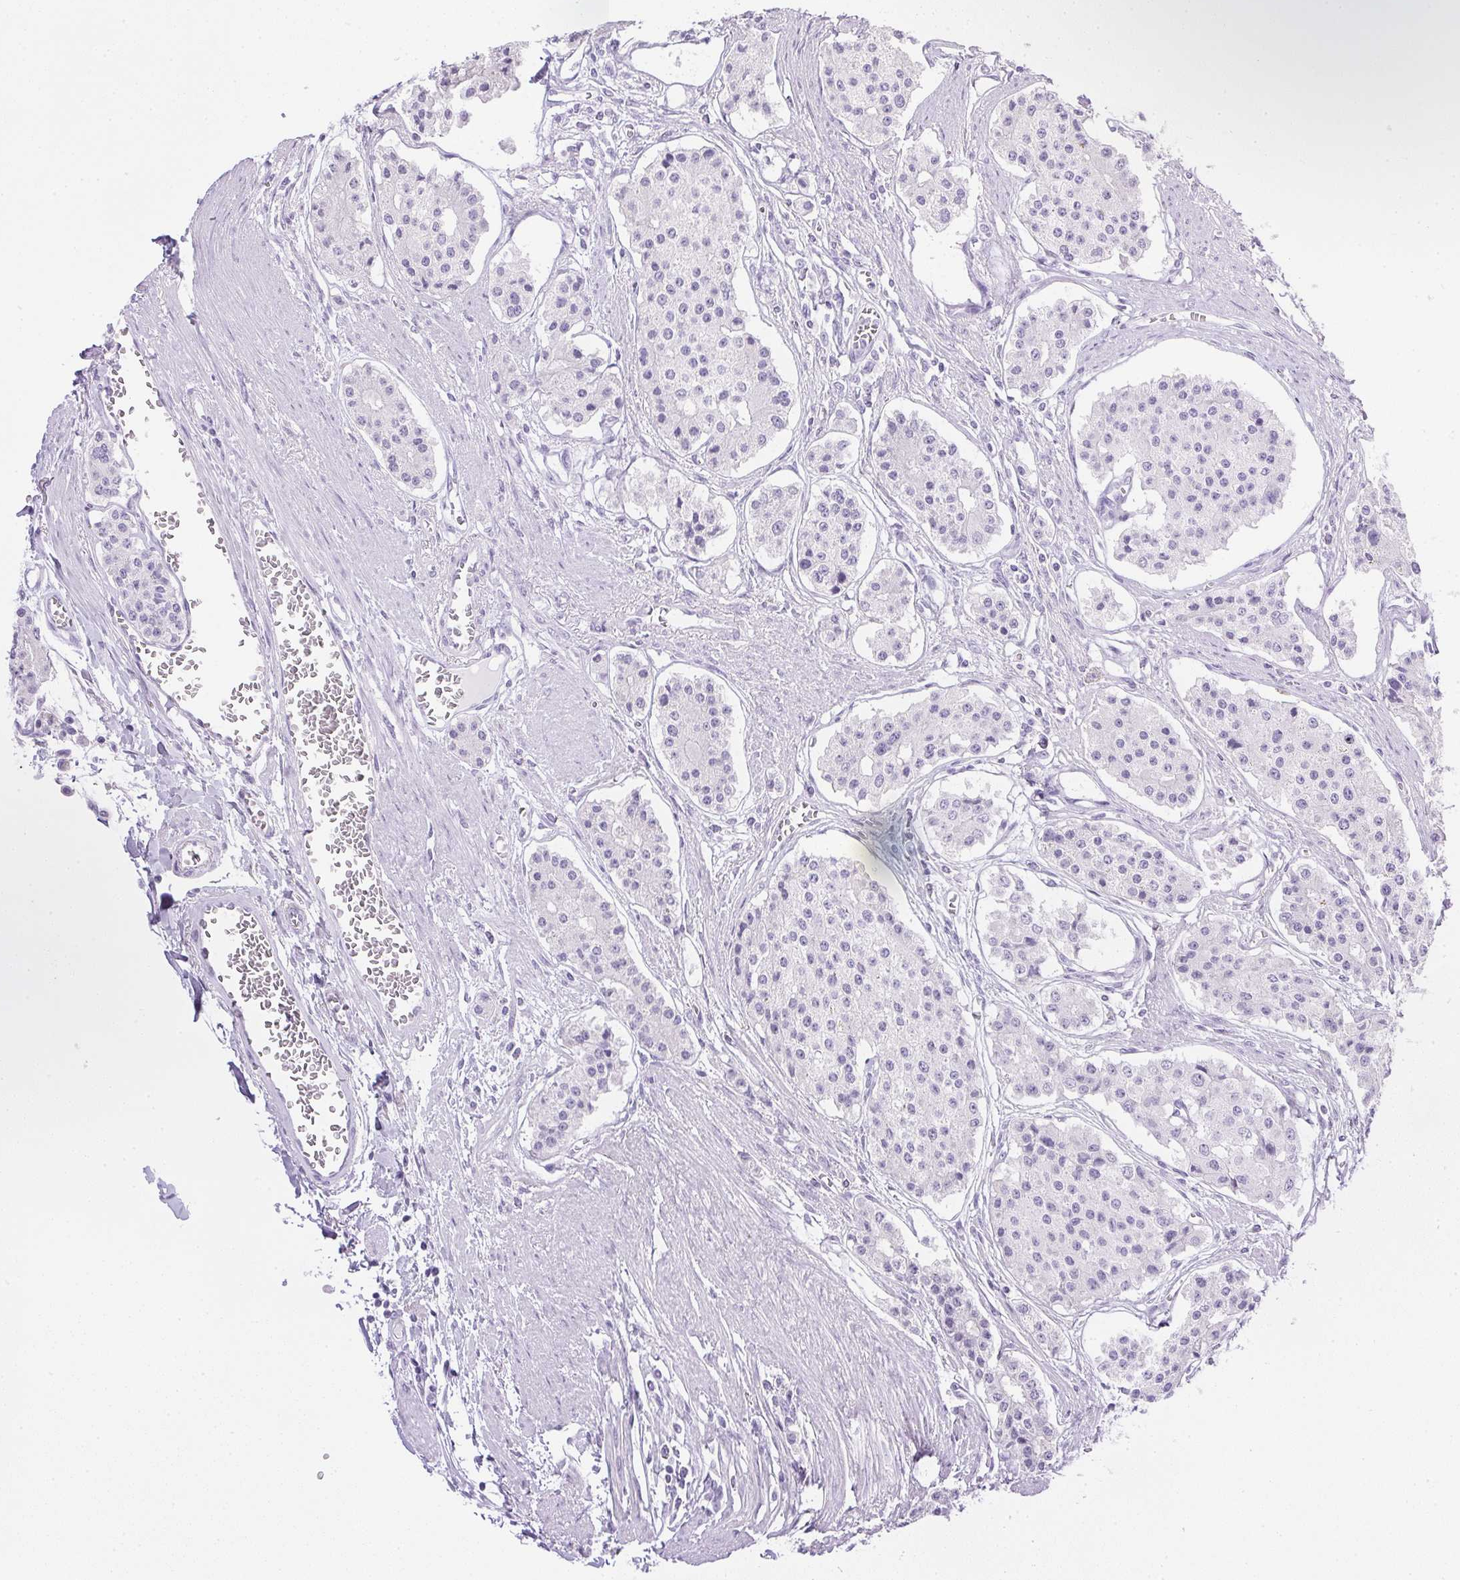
{"staining": {"intensity": "negative", "quantity": "none", "location": "none"}, "tissue": "carcinoid", "cell_type": "Tumor cells", "image_type": "cancer", "snomed": [{"axis": "morphology", "description": "Carcinoid, malignant, NOS"}, {"axis": "topography", "description": "Small intestine"}], "caption": "The micrograph exhibits no staining of tumor cells in carcinoid (malignant).", "gene": "CPB1", "patient": {"sex": "female", "age": 65}}